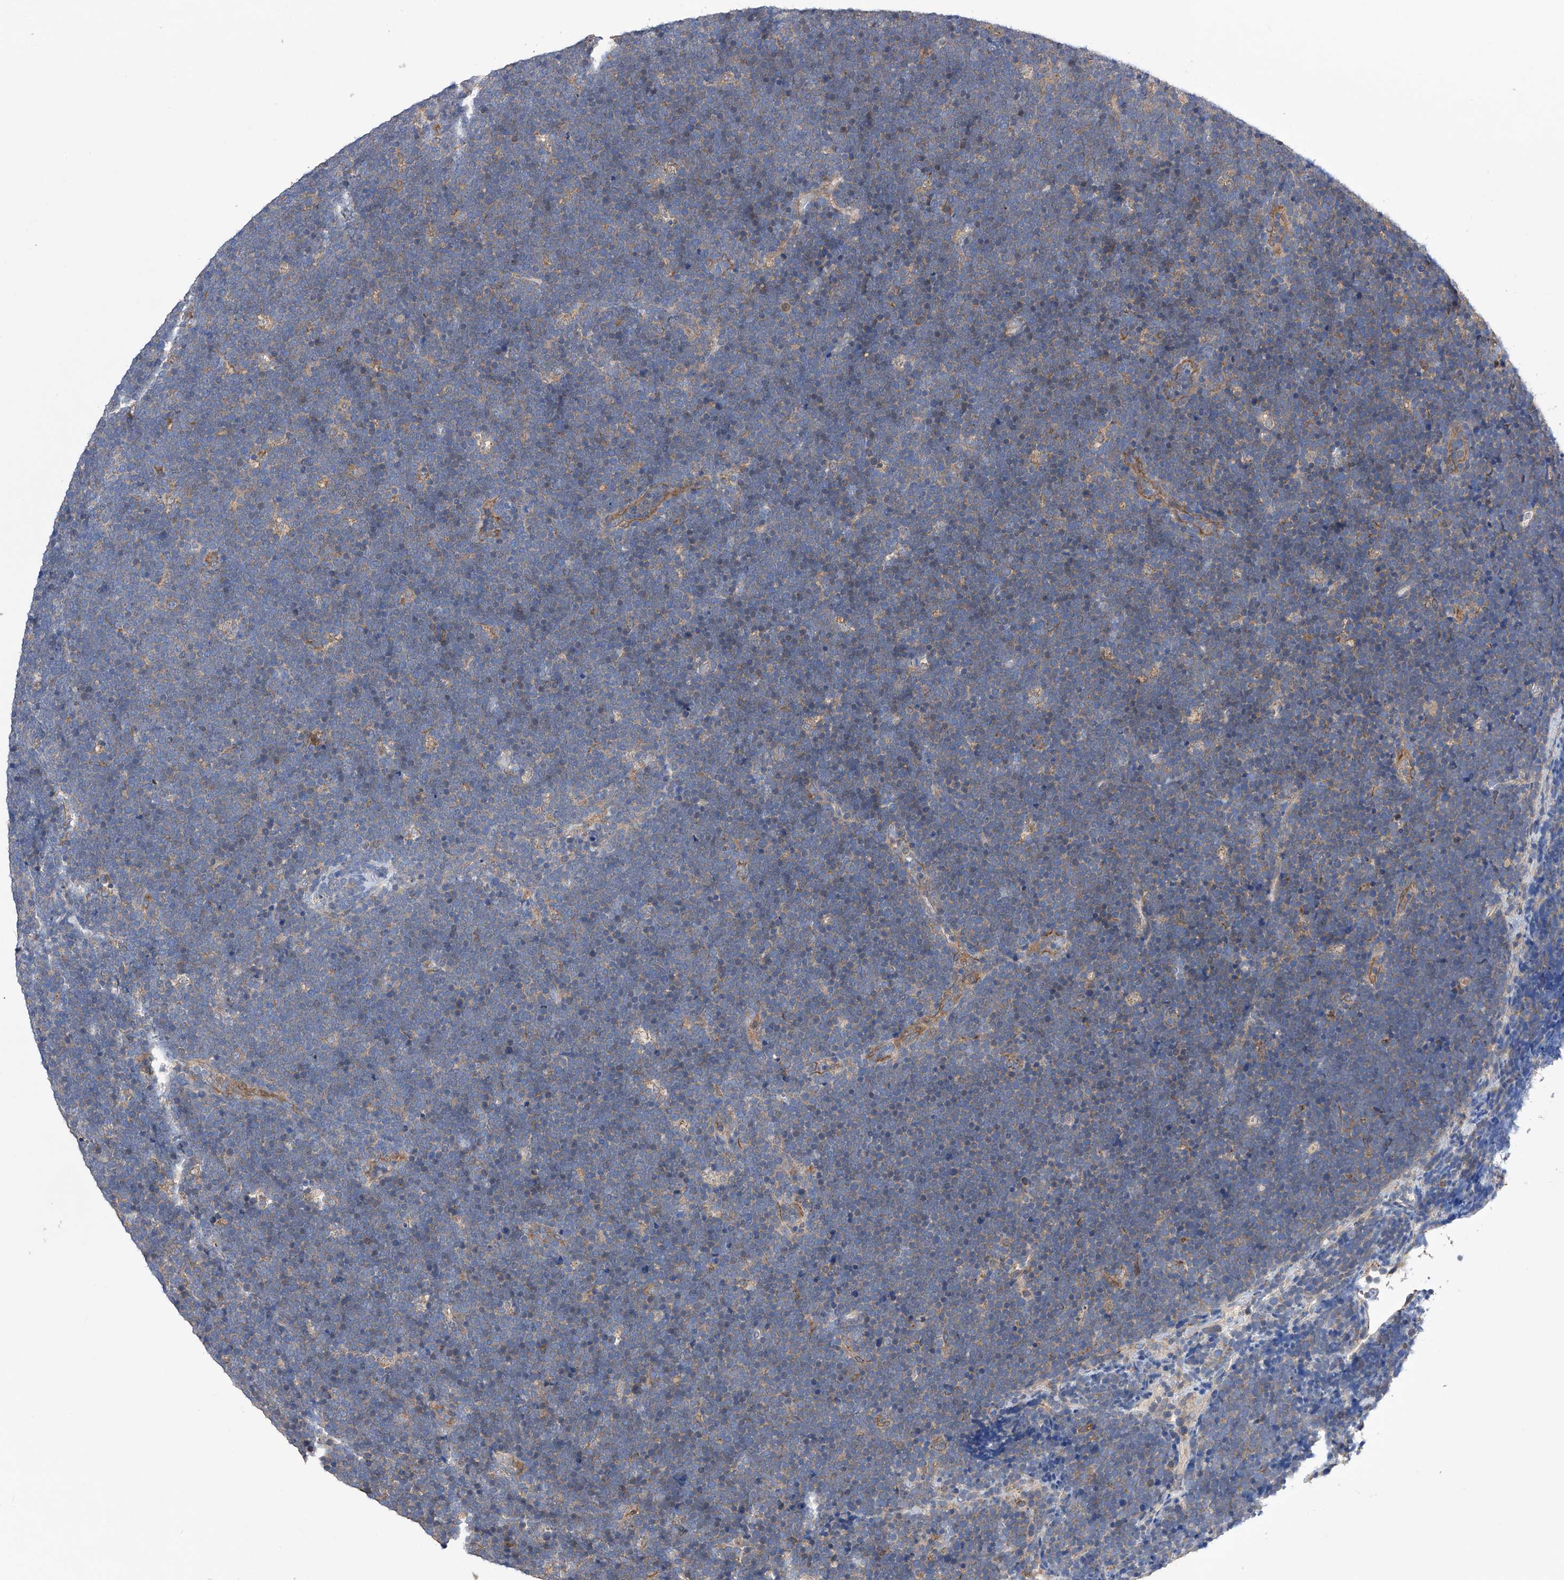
{"staining": {"intensity": "weak", "quantity": "<25%", "location": "cytoplasmic/membranous"}, "tissue": "lymphoma", "cell_type": "Tumor cells", "image_type": "cancer", "snomed": [{"axis": "morphology", "description": "Malignant lymphoma, non-Hodgkin's type, High grade"}, {"axis": "topography", "description": "Lymph node"}], "caption": "Immunohistochemistry (IHC) of human high-grade malignant lymphoma, non-Hodgkin's type reveals no positivity in tumor cells. (Immunohistochemistry, brightfield microscopy, high magnification).", "gene": "SPATA20", "patient": {"sex": "male", "age": 13}}